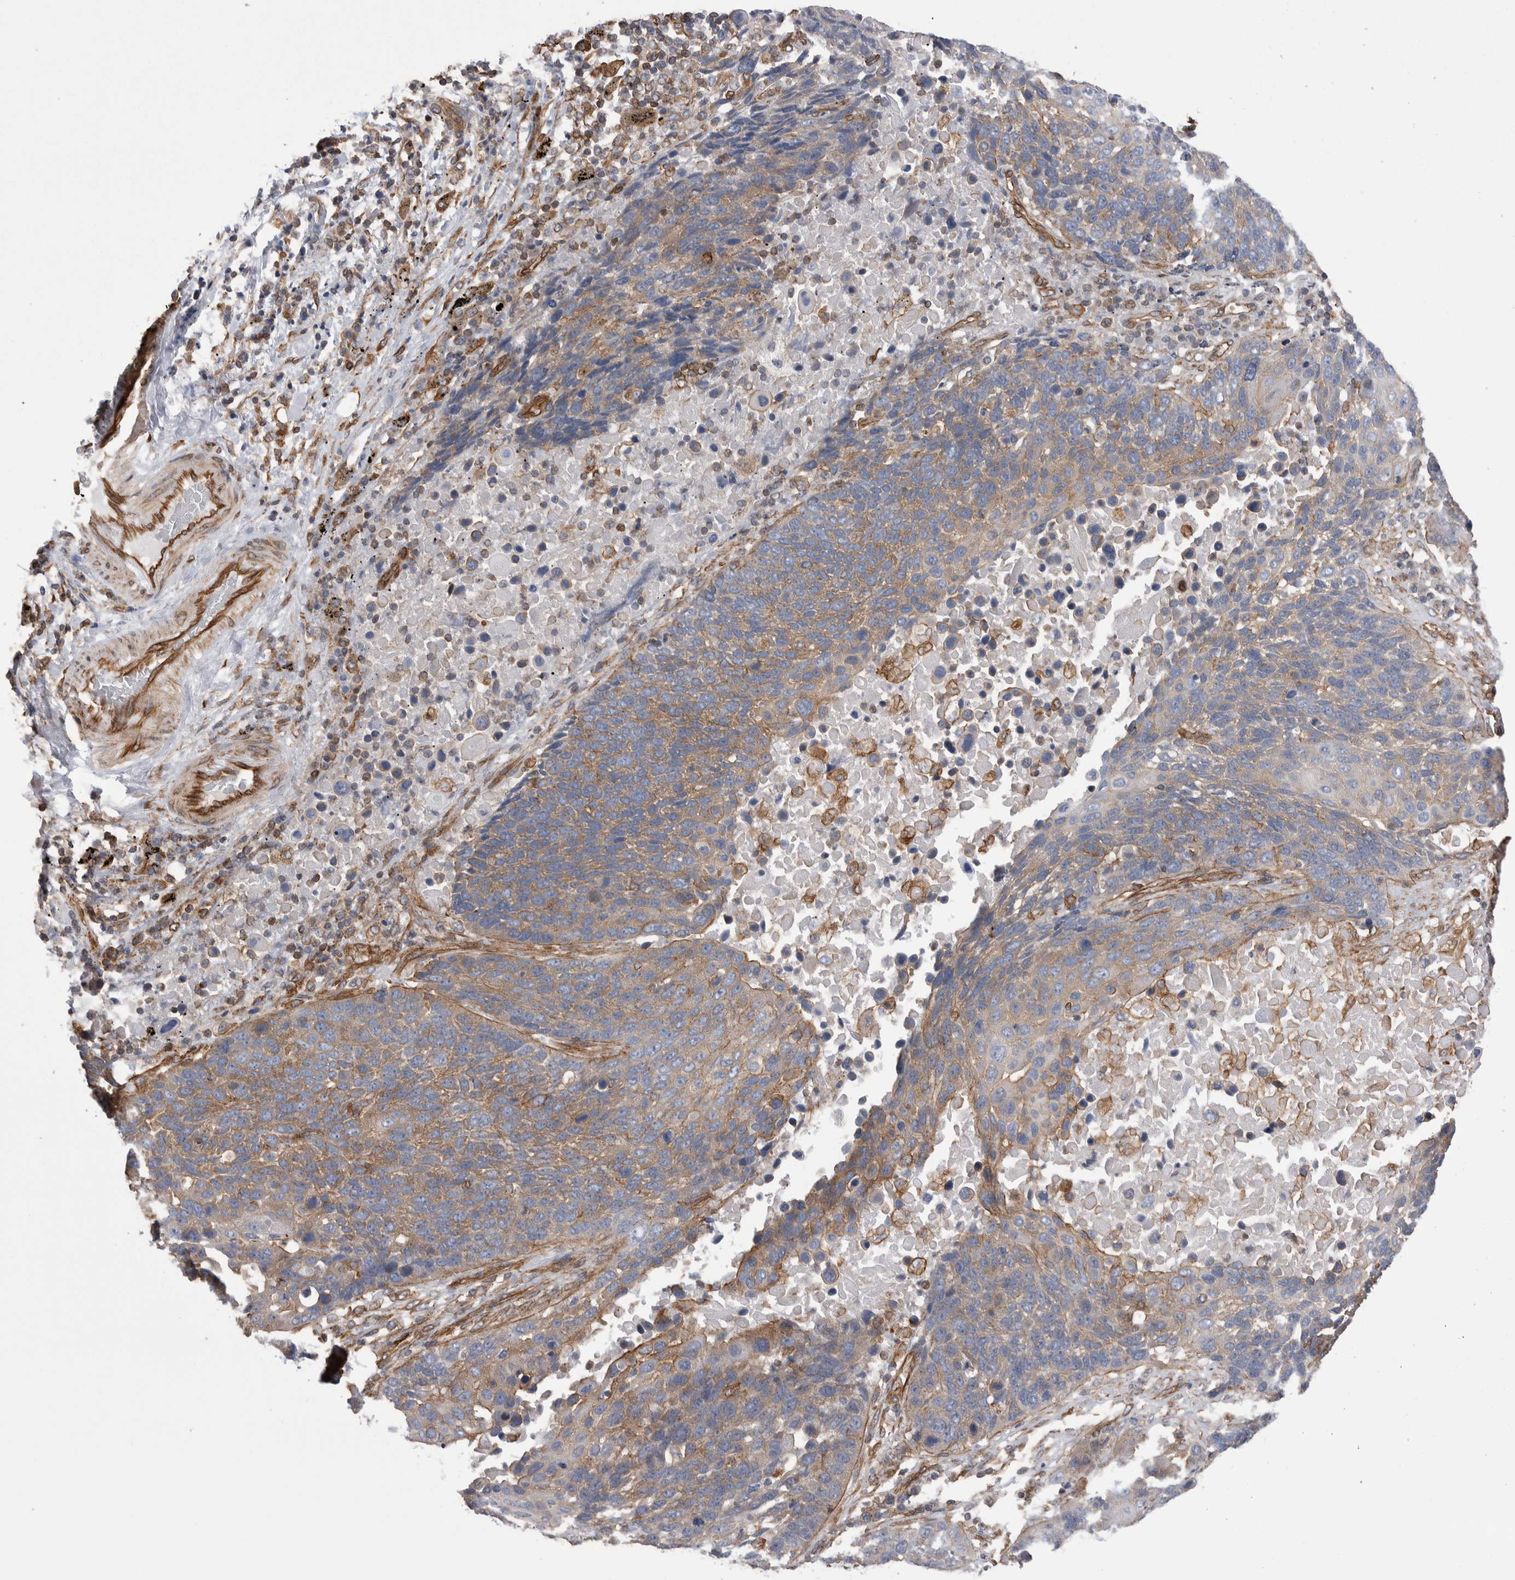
{"staining": {"intensity": "moderate", "quantity": ">75%", "location": "cytoplasmic/membranous"}, "tissue": "lung cancer", "cell_type": "Tumor cells", "image_type": "cancer", "snomed": [{"axis": "morphology", "description": "Squamous cell carcinoma, NOS"}, {"axis": "topography", "description": "Lung"}], "caption": "Immunohistochemistry (DAB (3,3'-diaminobenzidine)) staining of human lung squamous cell carcinoma shows moderate cytoplasmic/membranous protein expression in approximately >75% of tumor cells.", "gene": "KIF12", "patient": {"sex": "male", "age": 66}}